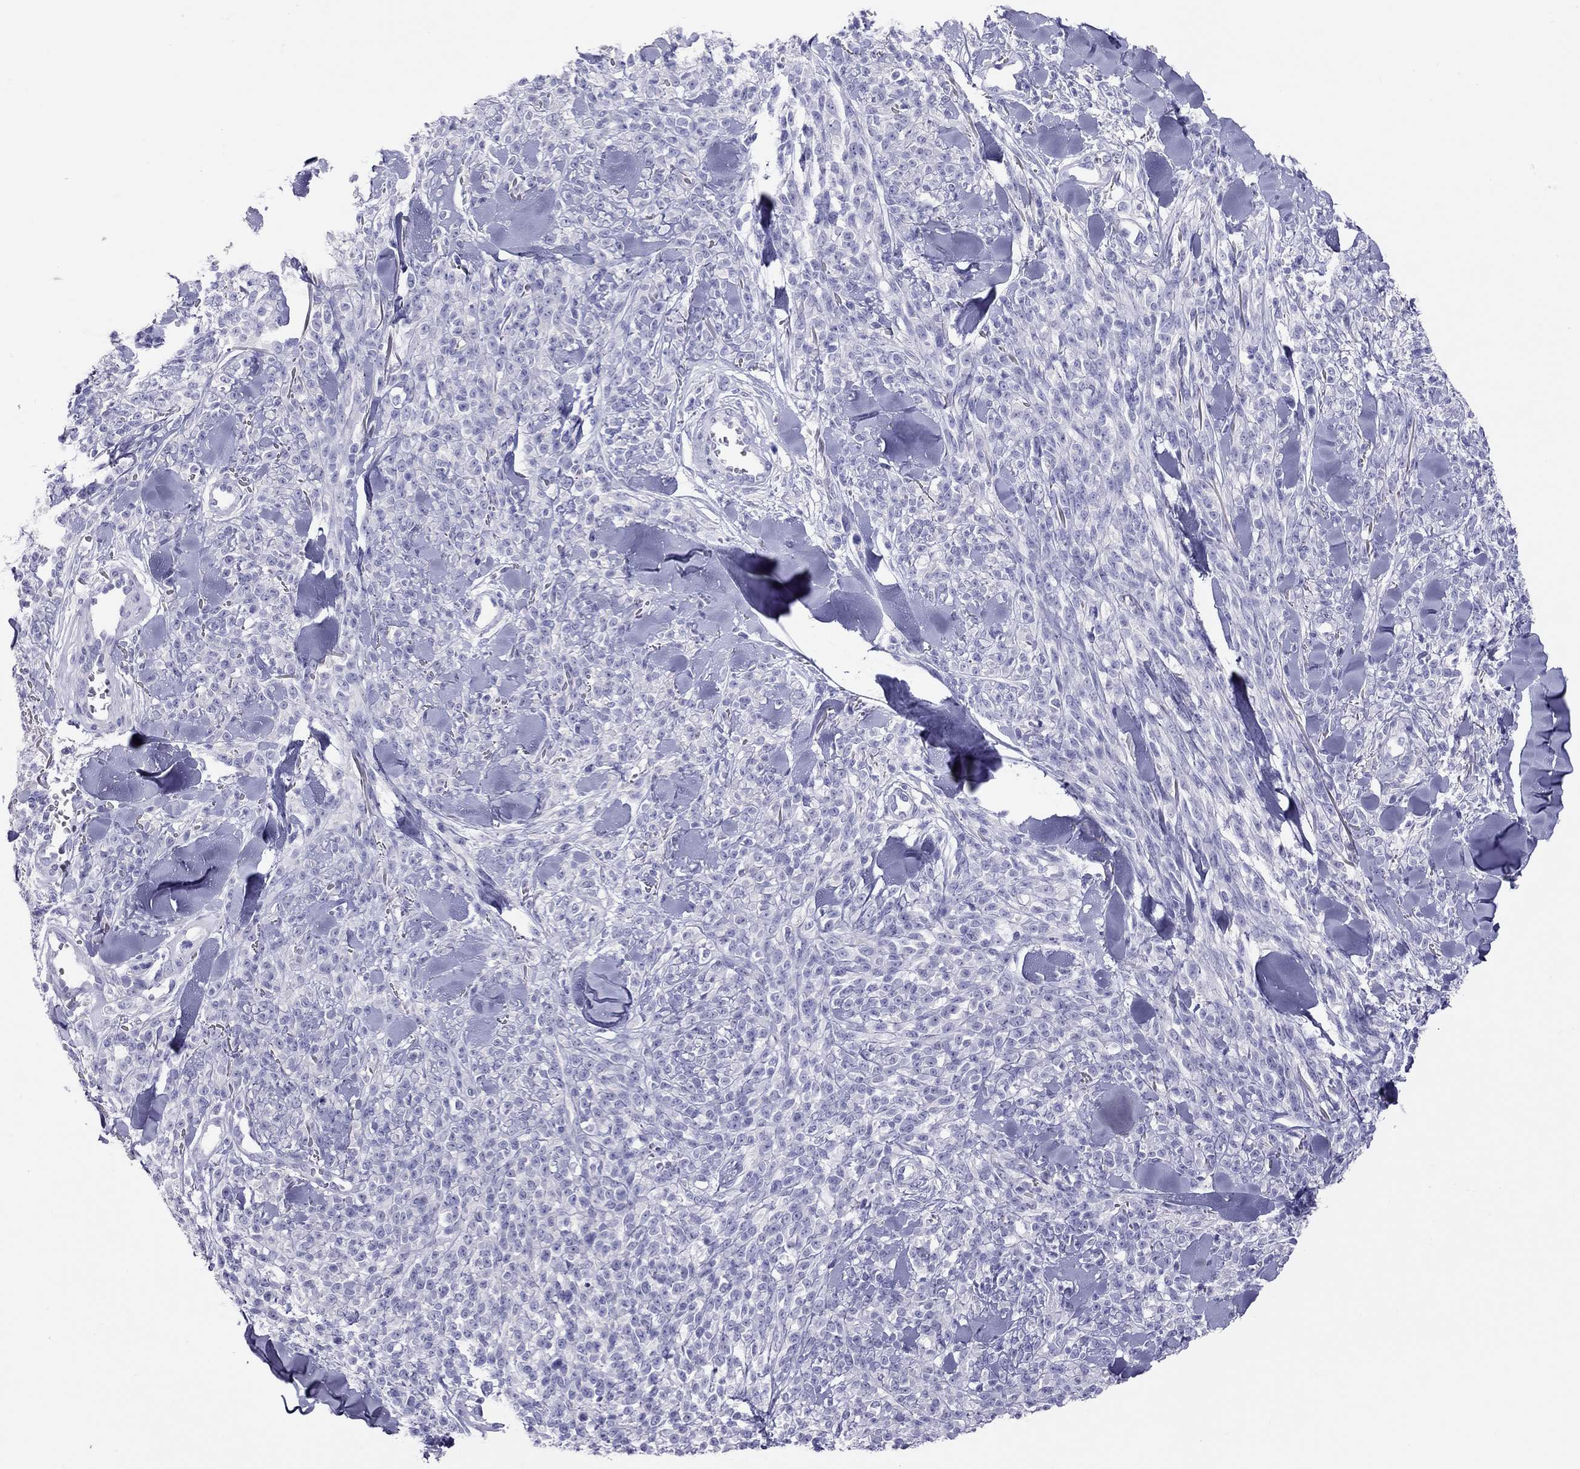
{"staining": {"intensity": "negative", "quantity": "none", "location": "none"}, "tissue": "melanoma", "cell_type": "Tumor cells", "image_type": "cancer", "snomed": [{"axis": "morphology", "description": "Malignant melanoma, NOS"}, {"axis": "topography", "description": "Skin"}, {"axis": "topography", "description": "Skin of trunk"}], "caption": "Immunohistochemistry (IHC) photomicrograph of human malignant melanoma stained for a protein (brown), which reveals no positivity in tumor cells. (DAB (3,3'-diaminobenzidine) immunohistochemistry visualized using brightfield microscopy, high magnification).", "gene": "PSMB11", "patient": {"sex": "male", "age": 74}}